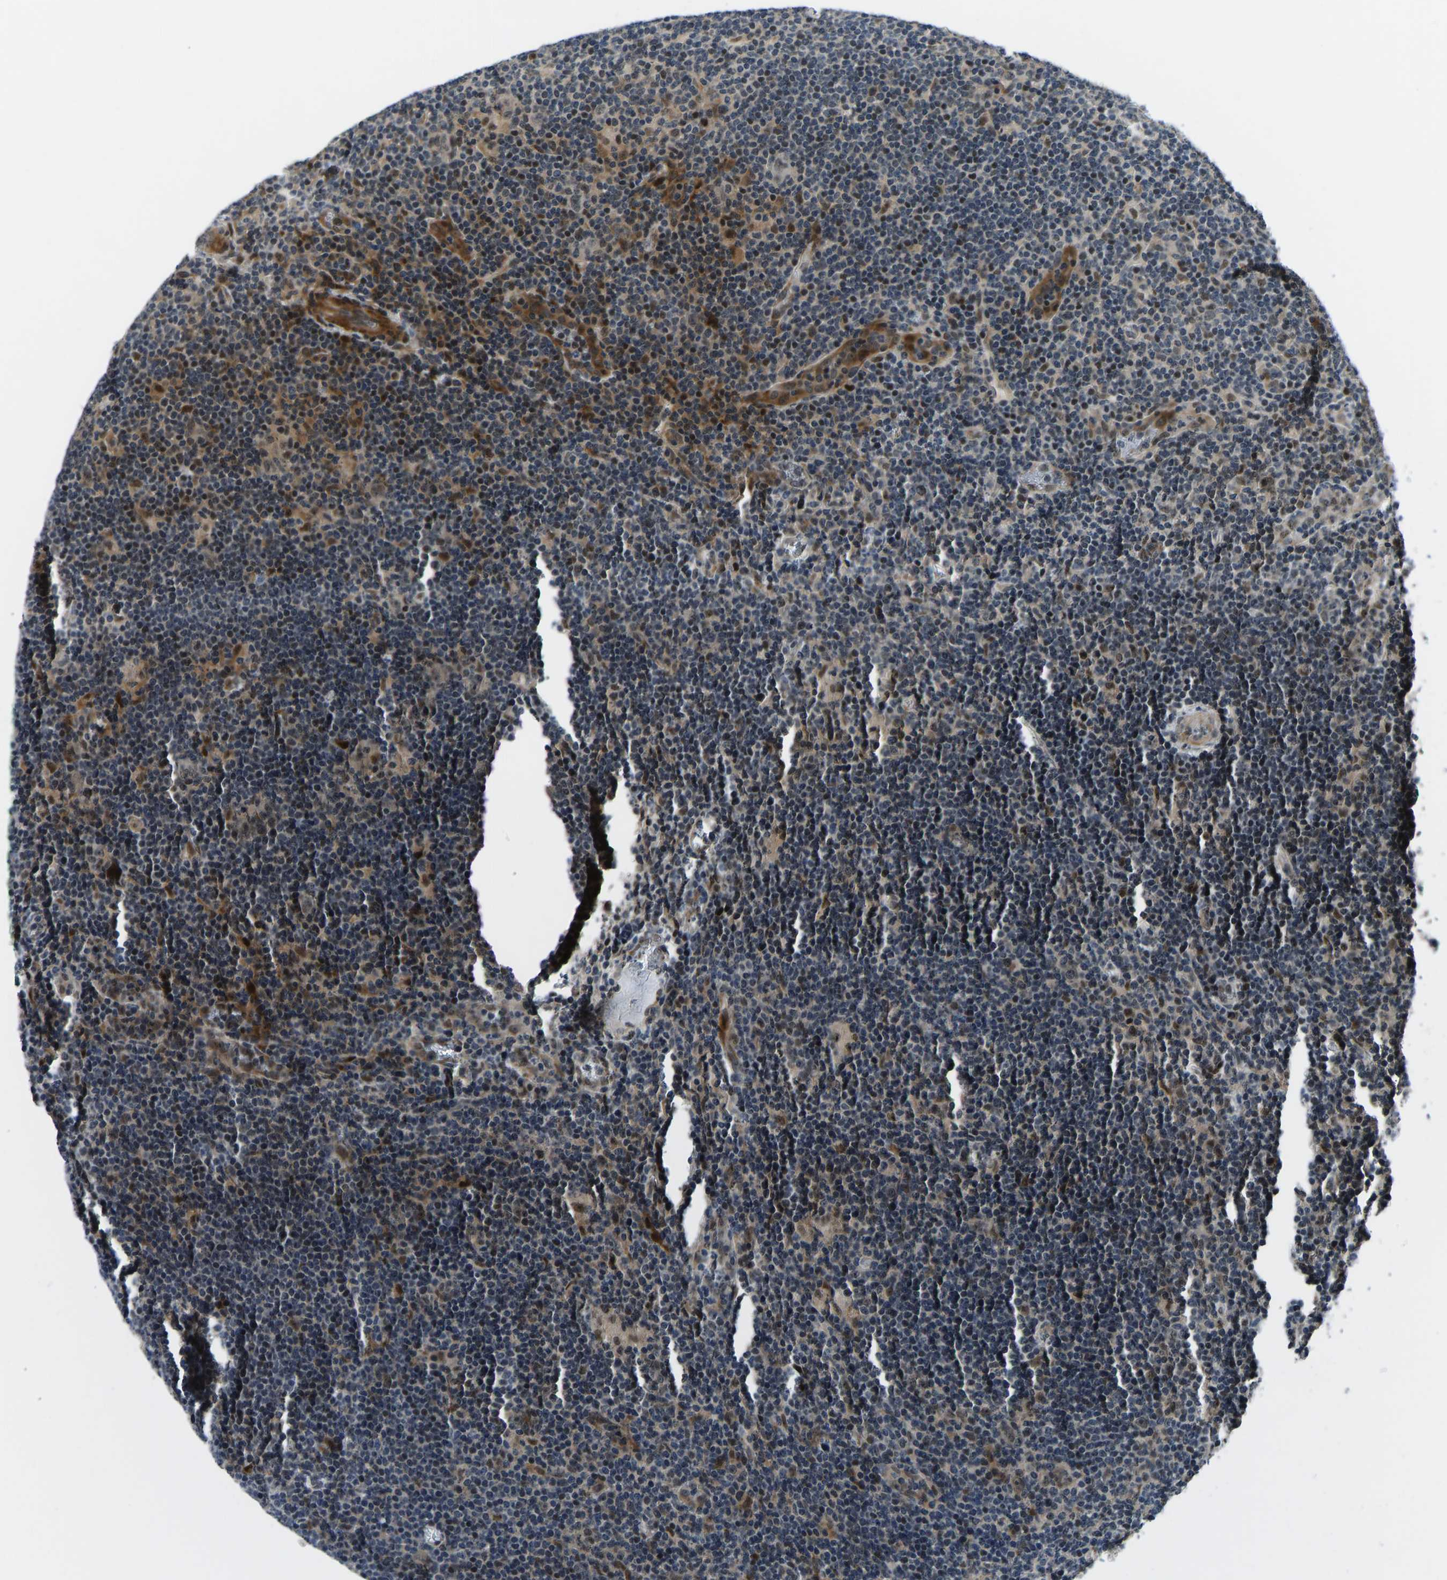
{"staining": {"intensity": "moderate", "quantity": ">75%", "location": "cytoplasmic/membranous,nuclear"}, "tissue": "lymphoma", "cell_type": "Tumor cells", "image_type": "cancer", "snomed": [{"axis": "morphology", "description": "Hodgkin's disease, NOS"}, {"axis": "topography", "description": "Lymph node"}], "caption": "Human Hodgkin's disease stained with a protein marker exhibits moderate staining in tumor cells.", "gene": "RLIM", "patient": {"sex": "female", "age": 57}}